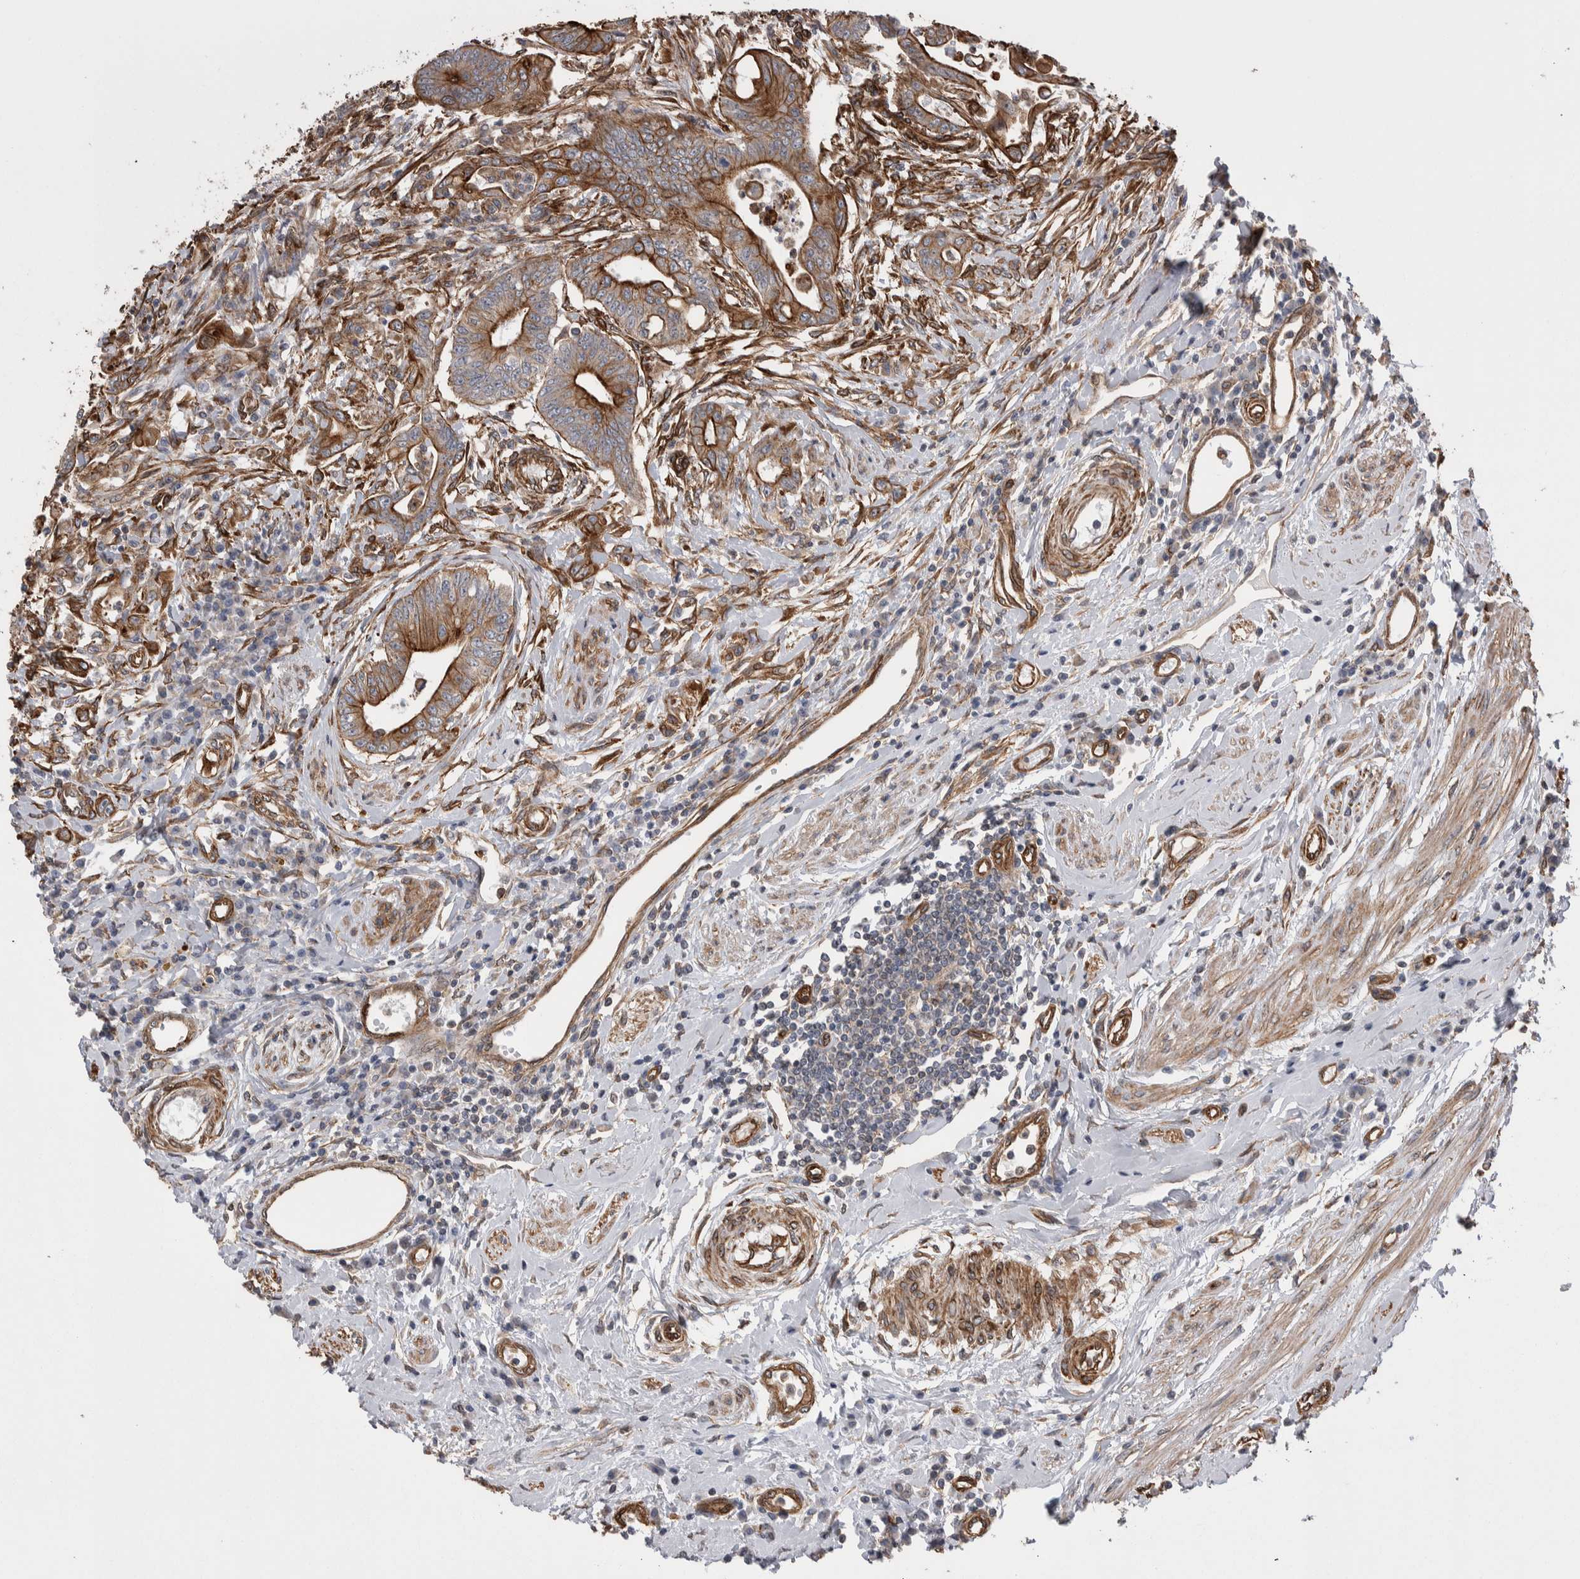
{"staining": {"intensity": "strong", "quantity": "25%-75%", "location": "cytoplasmic/membranous"}, "tissue": "colorectal cancer", "cell_type": "Tumor cells", "image_type": "cancer", "snomed": [{"axis": "morphology", "description": "Adenoma, NOS"}, {"axis": "morphology", "description": "Adenocarcinoma, NOS"}, {"axis": "topography", "description": "Colon"}], "caption": "Immunohistochemistry of human colorectal adenoma shows high levels of strong cytoplasmic/membranous staining in about 25%-75% of tumor cells.", "gene": "KIF12", "patient": {"sex": "male", "age": 79}}